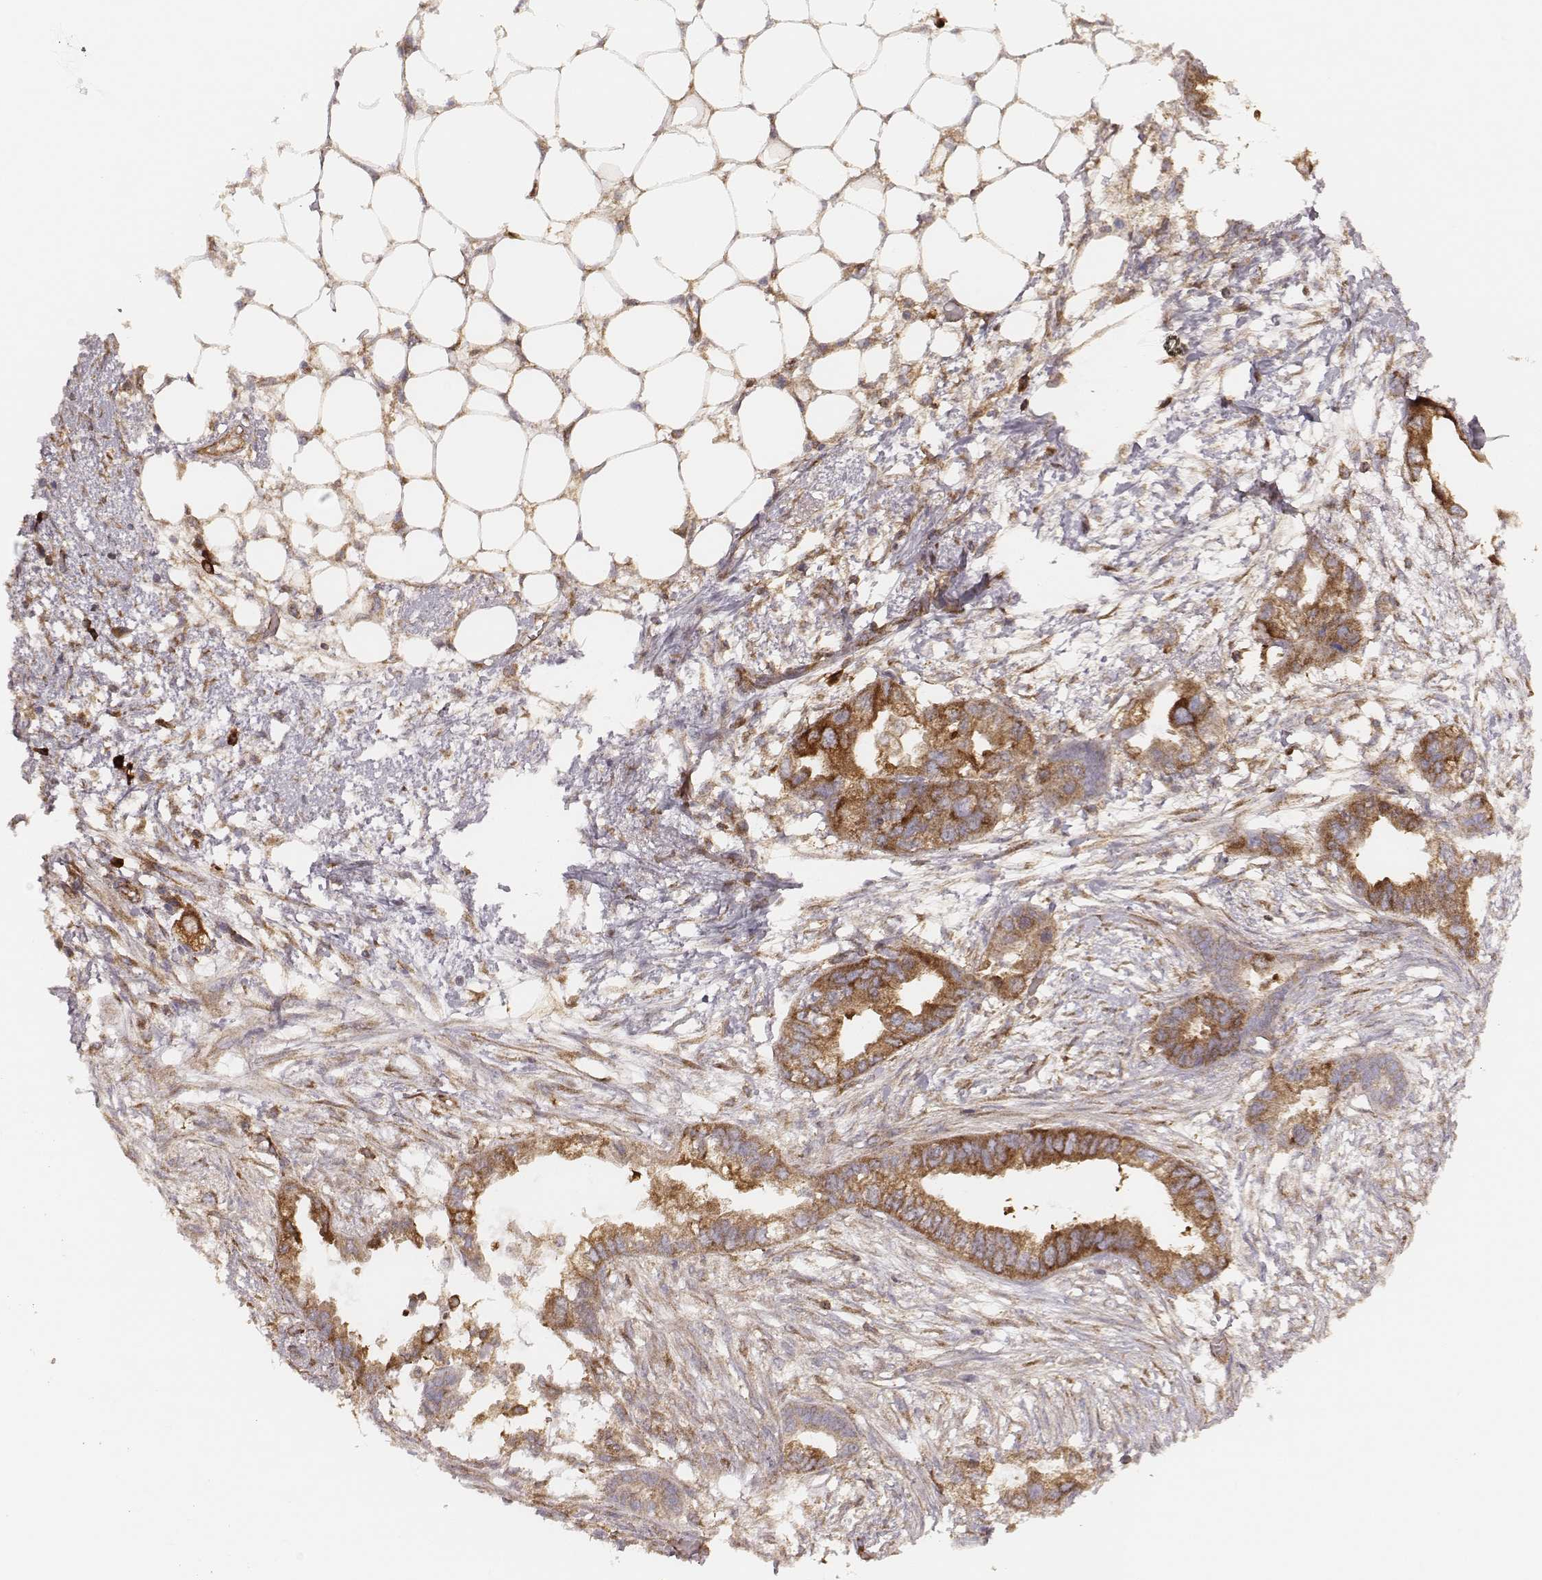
{"staining": {"intensity": "strong", "quantity": ">75%", "location": "cytoplasmic/membranous"}, "tissue": "endometrial cancer", "cell_type": "Tumor cells", "image_type": "cancer", "snomed": [{"axis": "morphology", "description": "Adenocarcinoma, NOS"}, {"axis": "morphology", "description": "Adenocarcinoma, metastatic, NOS"}, {"axis": "topography", "description": "Adipose tissue"}, {"axis": "topography", "description": "Endometrium"}], "caption": "Brown immunohistochemical staining in adenocarcinoma (endometrial) reveals strong cytoplasmic/membranous positivity in about >75% of tumor cells.", "gene": "CARS1", "patient": {"sex": "female", "age": 67}}